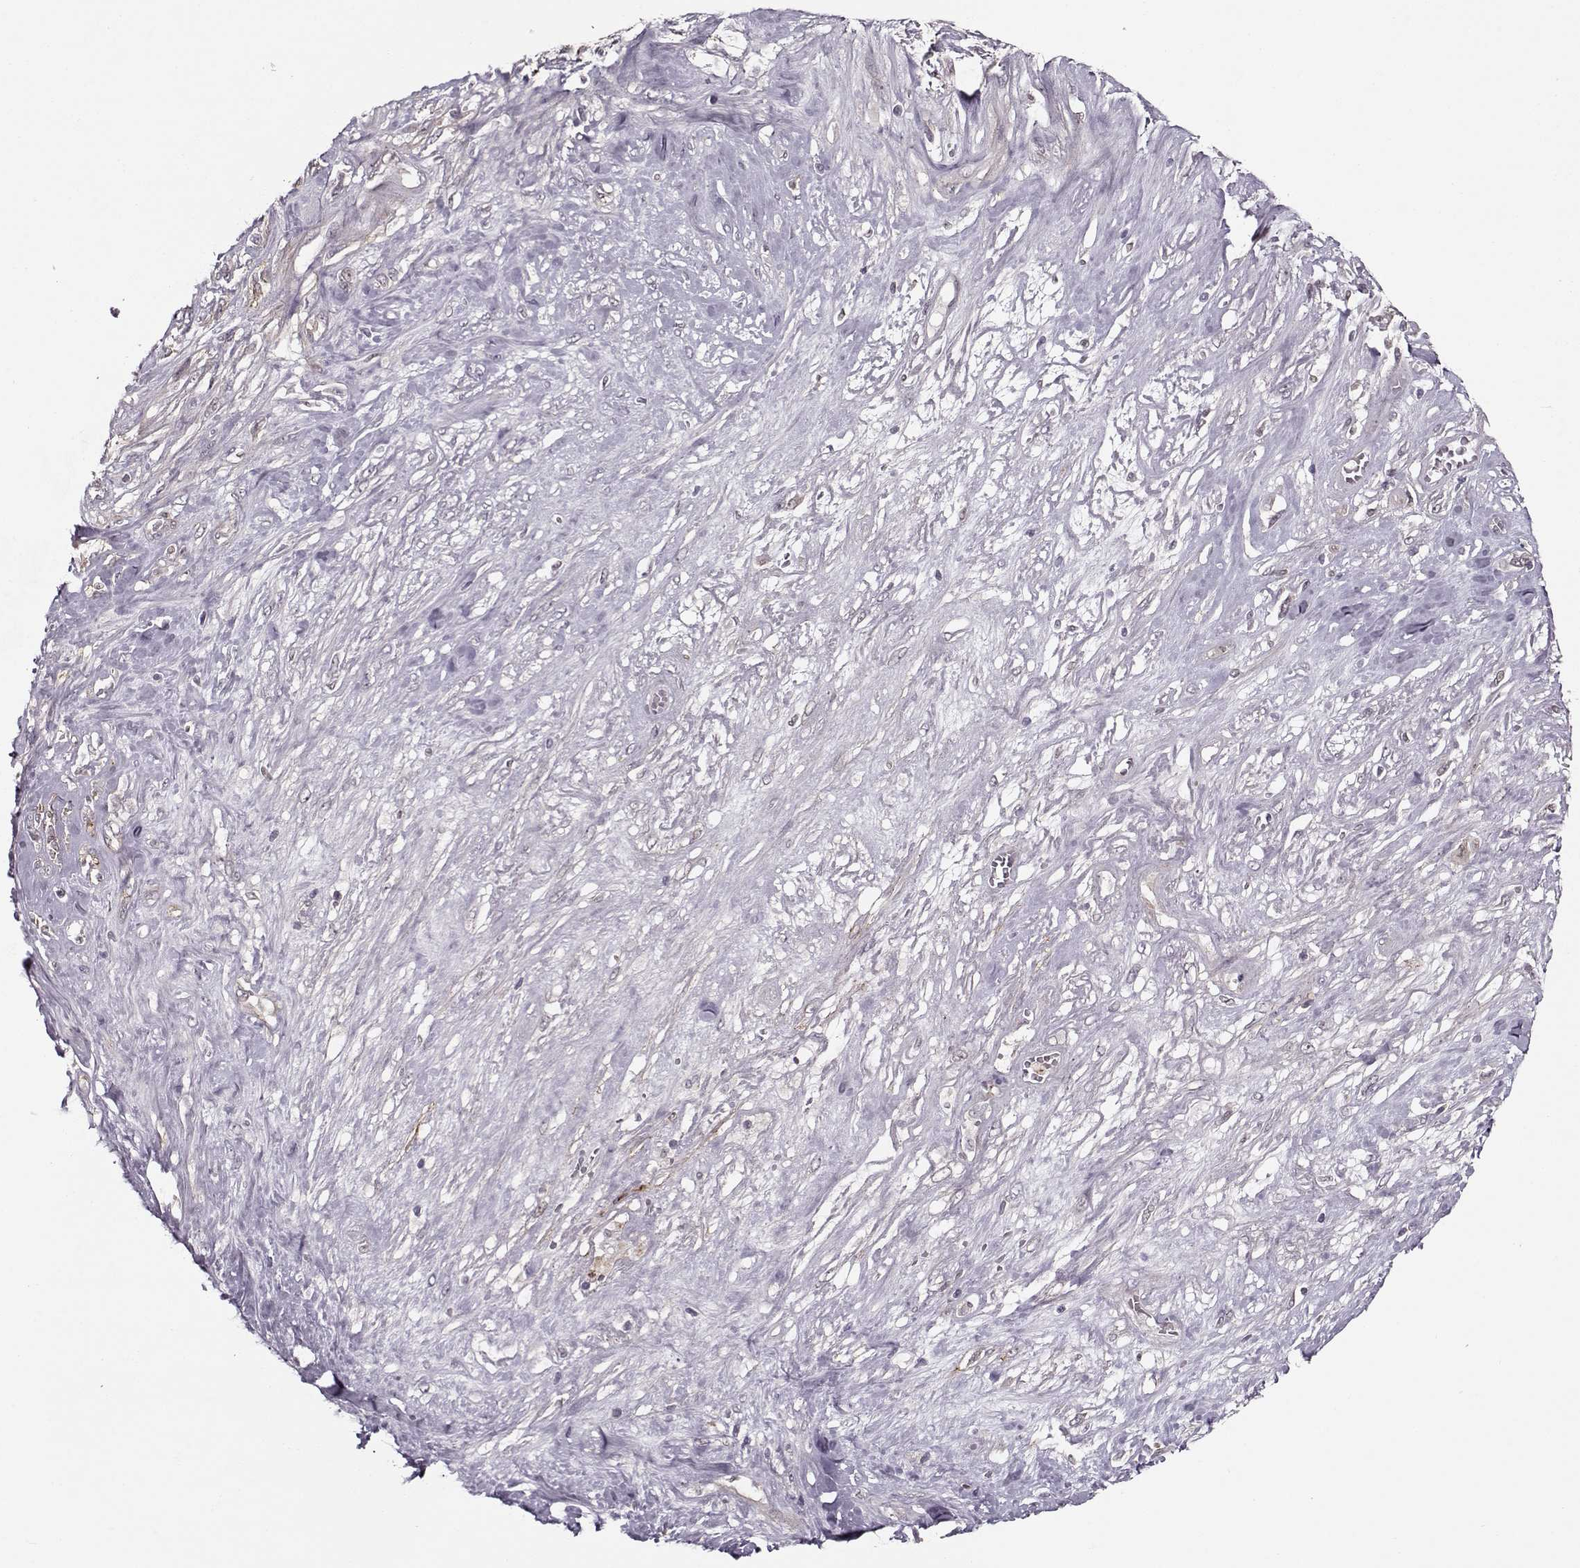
{"staining": {"intensity": "negative", "quantity": "none", "location": "none"}, "tissue": "melanoma", "cell_type": "Tumor cells", "image_type": "cancer", "snomed": [{"axis": "morphology", "description": "Malignant melanoma, NOS"}, {"axis": "topography", "description": "Skin"}], "caption": "This image is of melanoma stained with immunohistochemistry to label a protein in brown with the nuclei are counter-stained blue. There is no expression in tumor cells.", "gene": "DNAI3", "patient": {"sex": "female", "age": 91}}